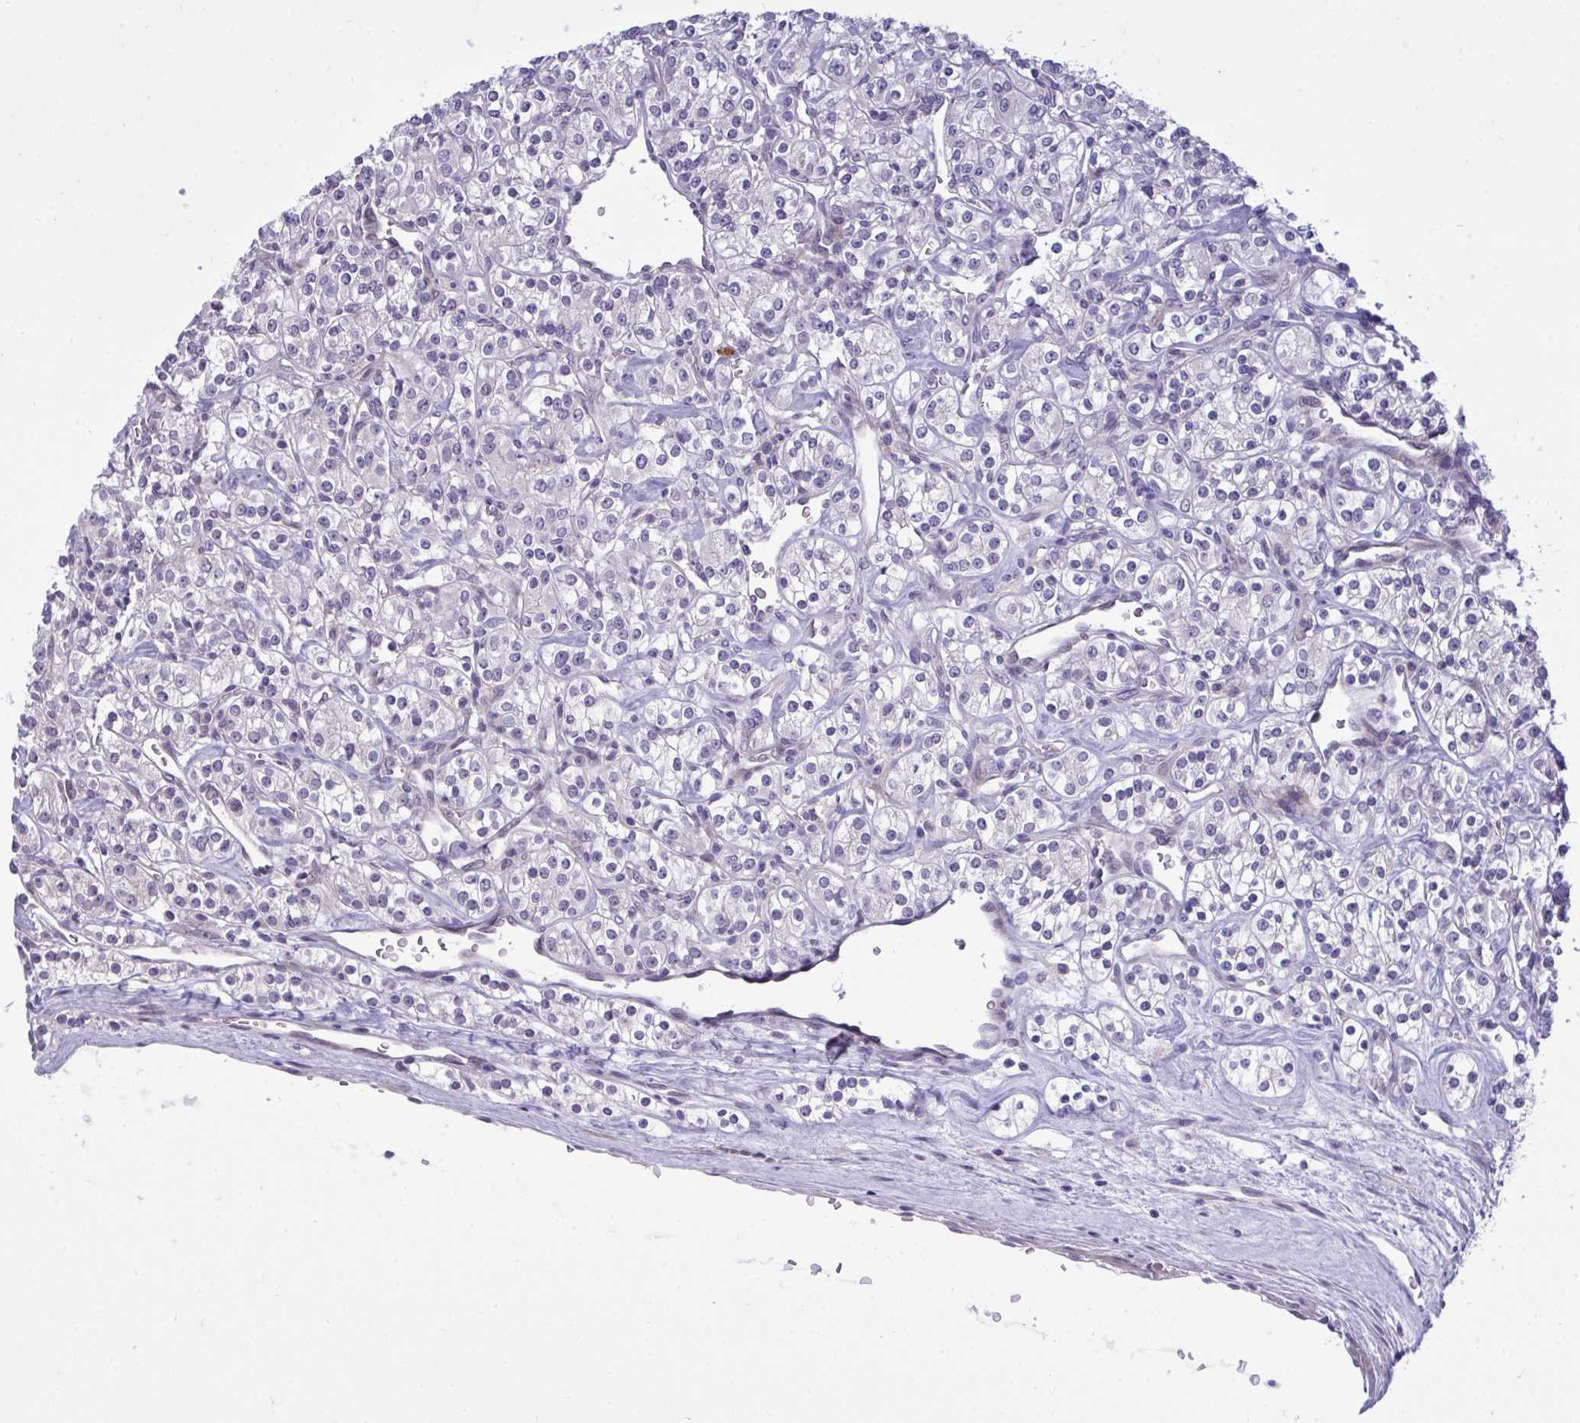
{"staining": {"intensity": "negative", "quantity": "none", "location": "none"}, "tissue": "renal cancer", "cell_type": "Tumor cells", "image_type": "cancer", "snomed": [{"axis": "morphology", "description": "Adenocarcinoma, NOS"}, {"axis": "topography", "description": "Kidney"}], "caption": "The histopathology image demonstrates no significant staining in tumor cells of renal cancer.", "gene": "HMBOX1", "patient": {"sex": "male", "age": 77}}